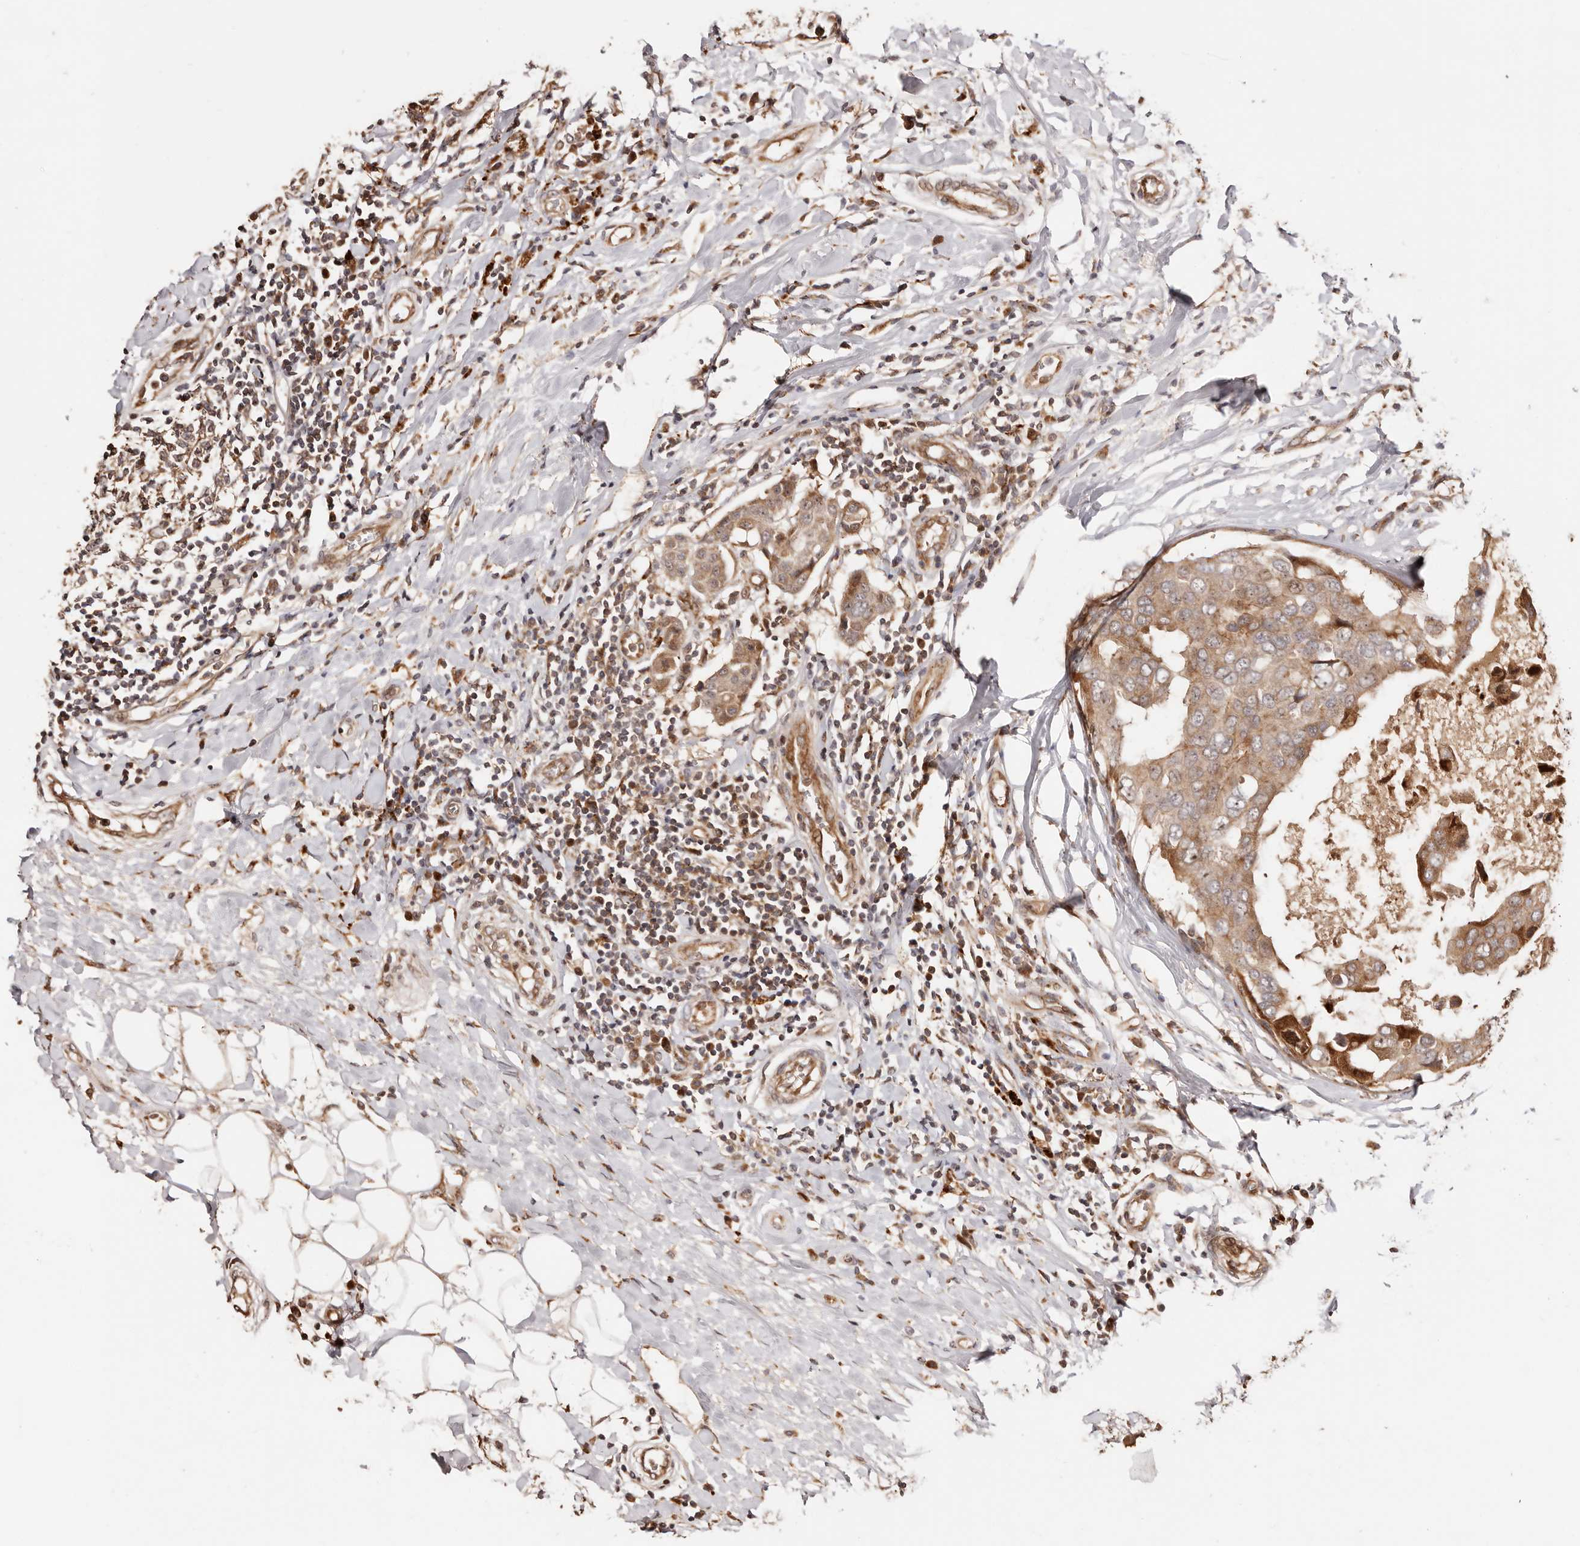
{"staining": {"intensity": "moderate", "quantity": ">75%", "location": "cytoplasmic/membranous,nuclear"}, "tissue": "breast cancer", "cell_type": "Tumor cells", "image_type": "cancer", "snomed": [{"axis": "morphology", "description": "Duct carcinoma"}, {"axis": "topography", "description": "Breast"}], "caption": "Immunohistochemical staining of human breast cancer (infiltrating ductal carcinoma) displays medium levels of moderate cytoplasmic/membranous and nuclear staining in approximately >75% of tumor cells.", "gene": "PTPN22", "patient": {"sex": "female", "age": 27}}